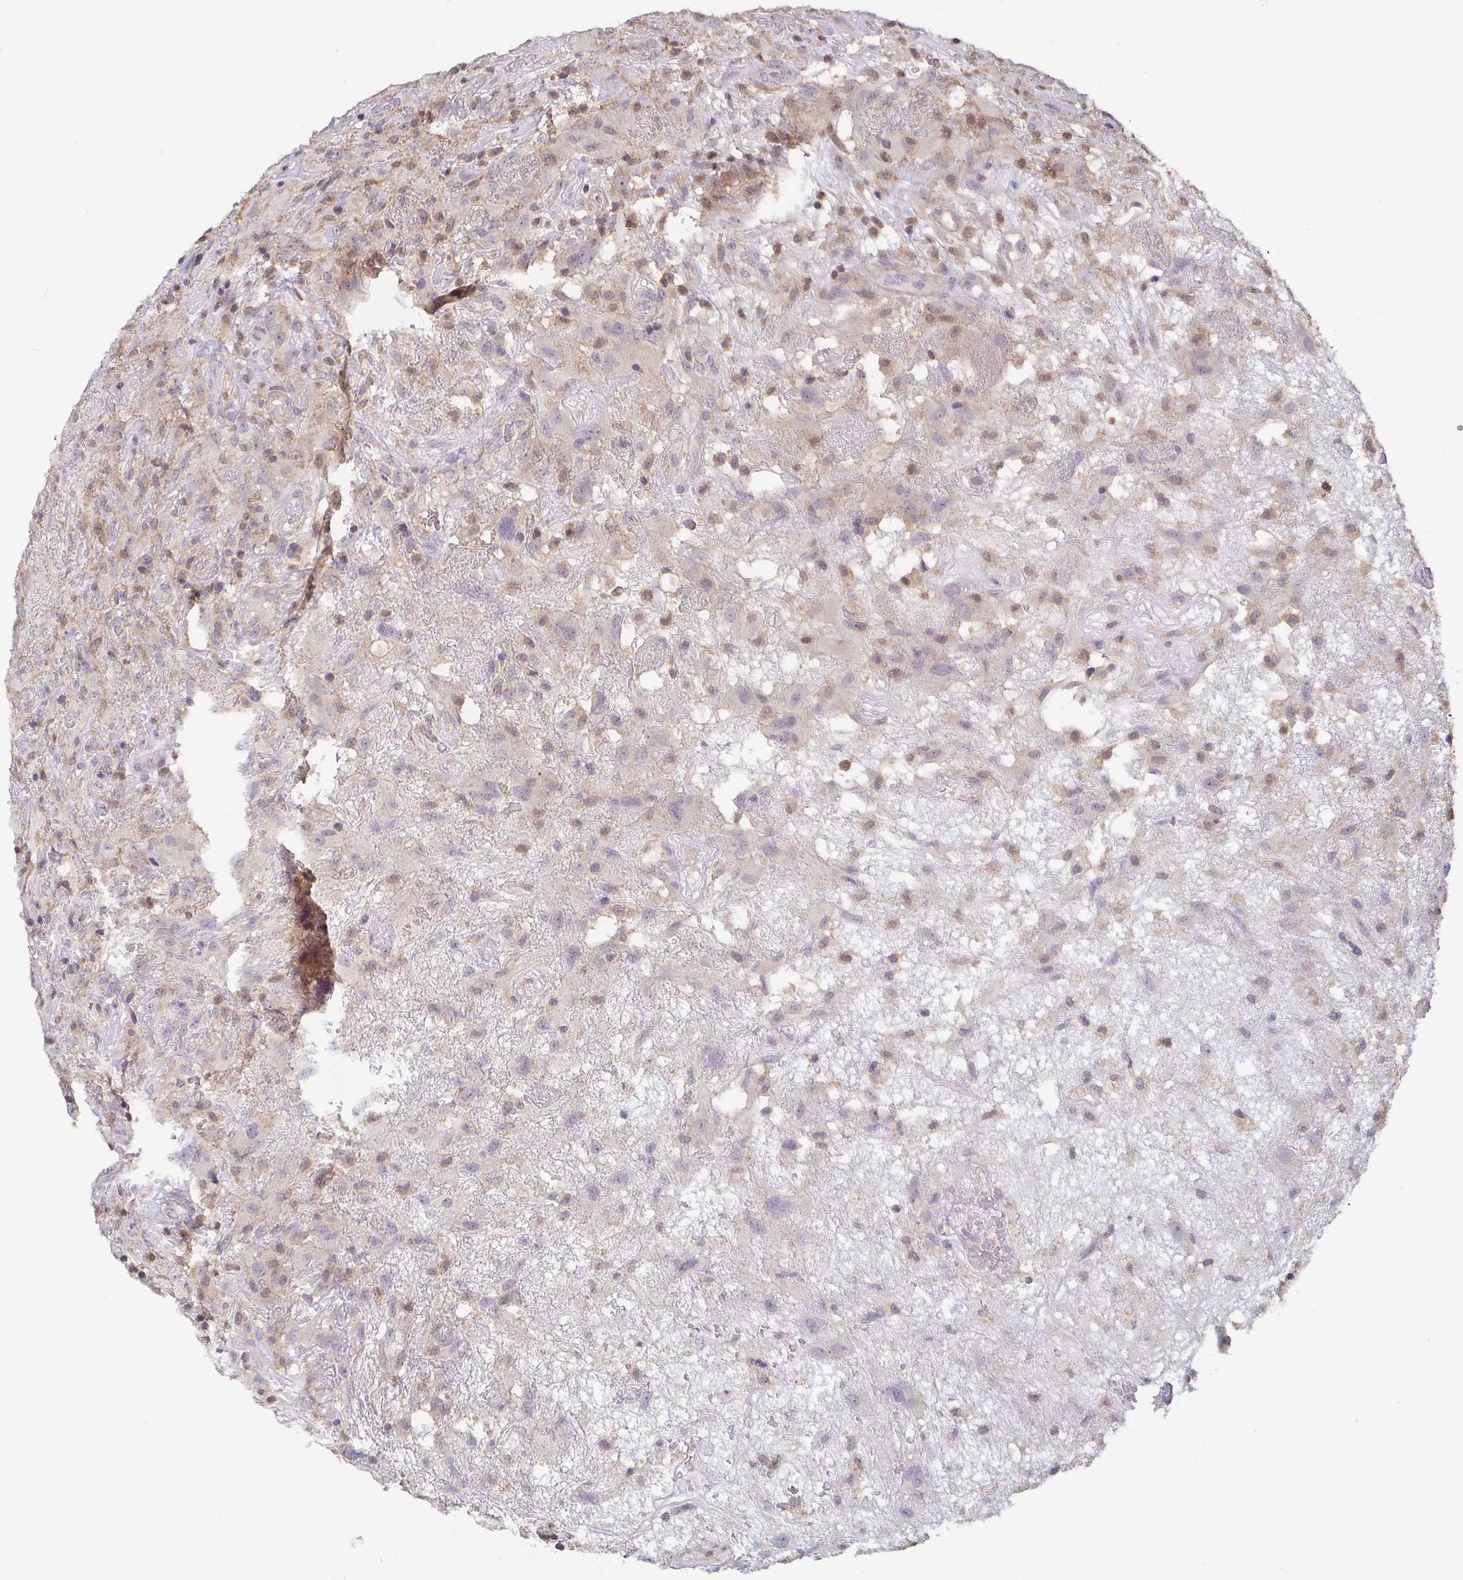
{"staining": {"intensity": "negative", "quantity": "none", "location": "none"}, "tissue": "glioma", "cell_type": "Tumor cells", "image_type": "cancer", "snomed": [{"axis": "morphology", "description": "Glioma, malignant, High grade"}, {"axis": "topography", "description": "Brain"}], "caption": "DAB immunohistochemical staining of glioma displays no significant staining in tumor cells. Nuclei are stained in blue.", "gene": "CDH18", "patient": {"sex": "male", "age": 46}}